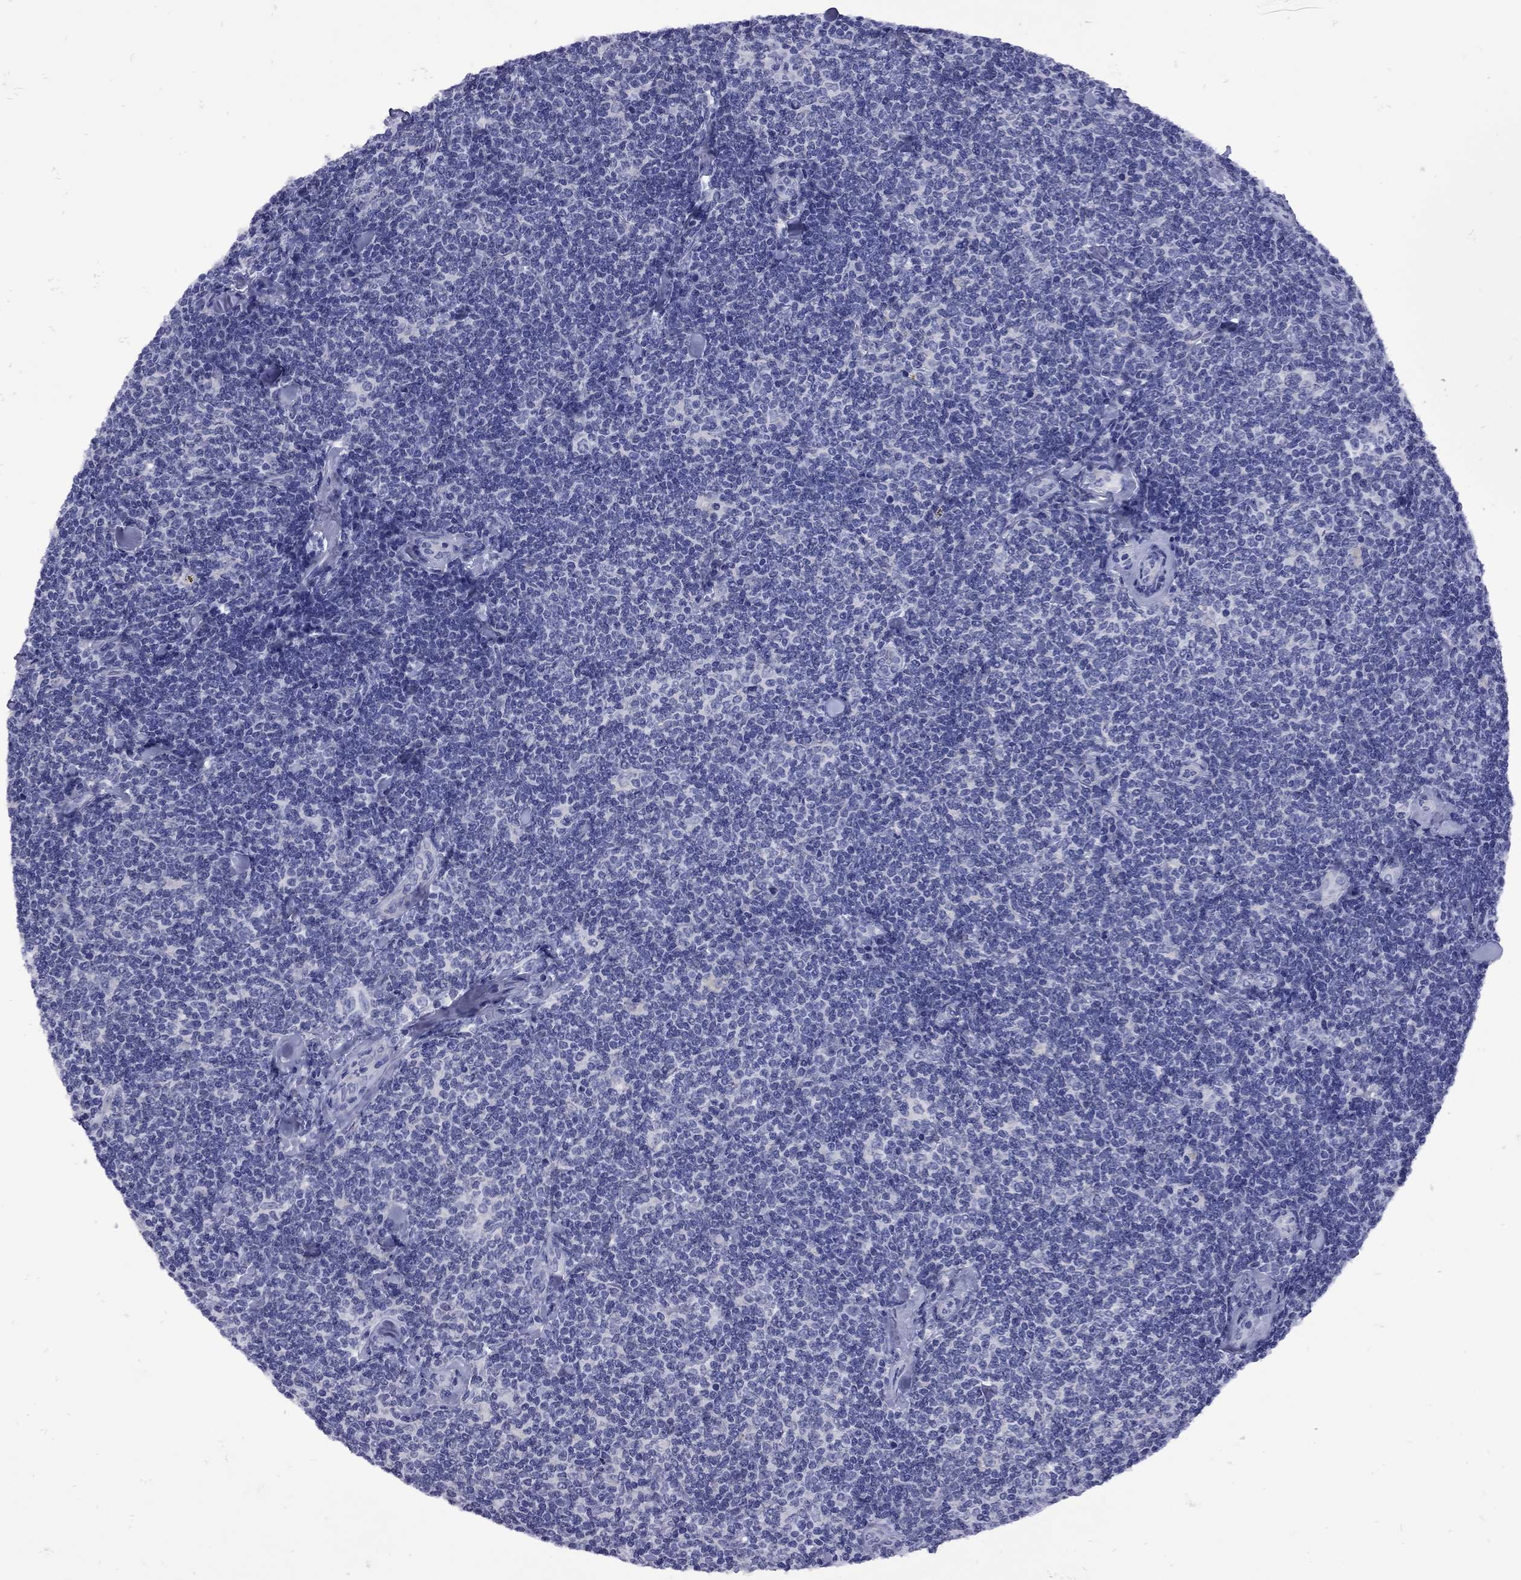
{"staining": {"intensity": "negative", "quantity": "none", "location": "none"}, "tissue": "lymphoma", "cell_type": "Tumor cells", "image_type": "cancer", "snomed": [{"axis": "morphology", "description": "Malignant lymphoma, non-Hodgkin's type, Low grade"}, {"axis": "topography", "description": "Lymph node"}], "caption": "Histopathology image shows no protein staining in tumor cells of lymphoma tissue.", "gene": "EPPIN", "patient": {"sex": "female", "age": 56}}